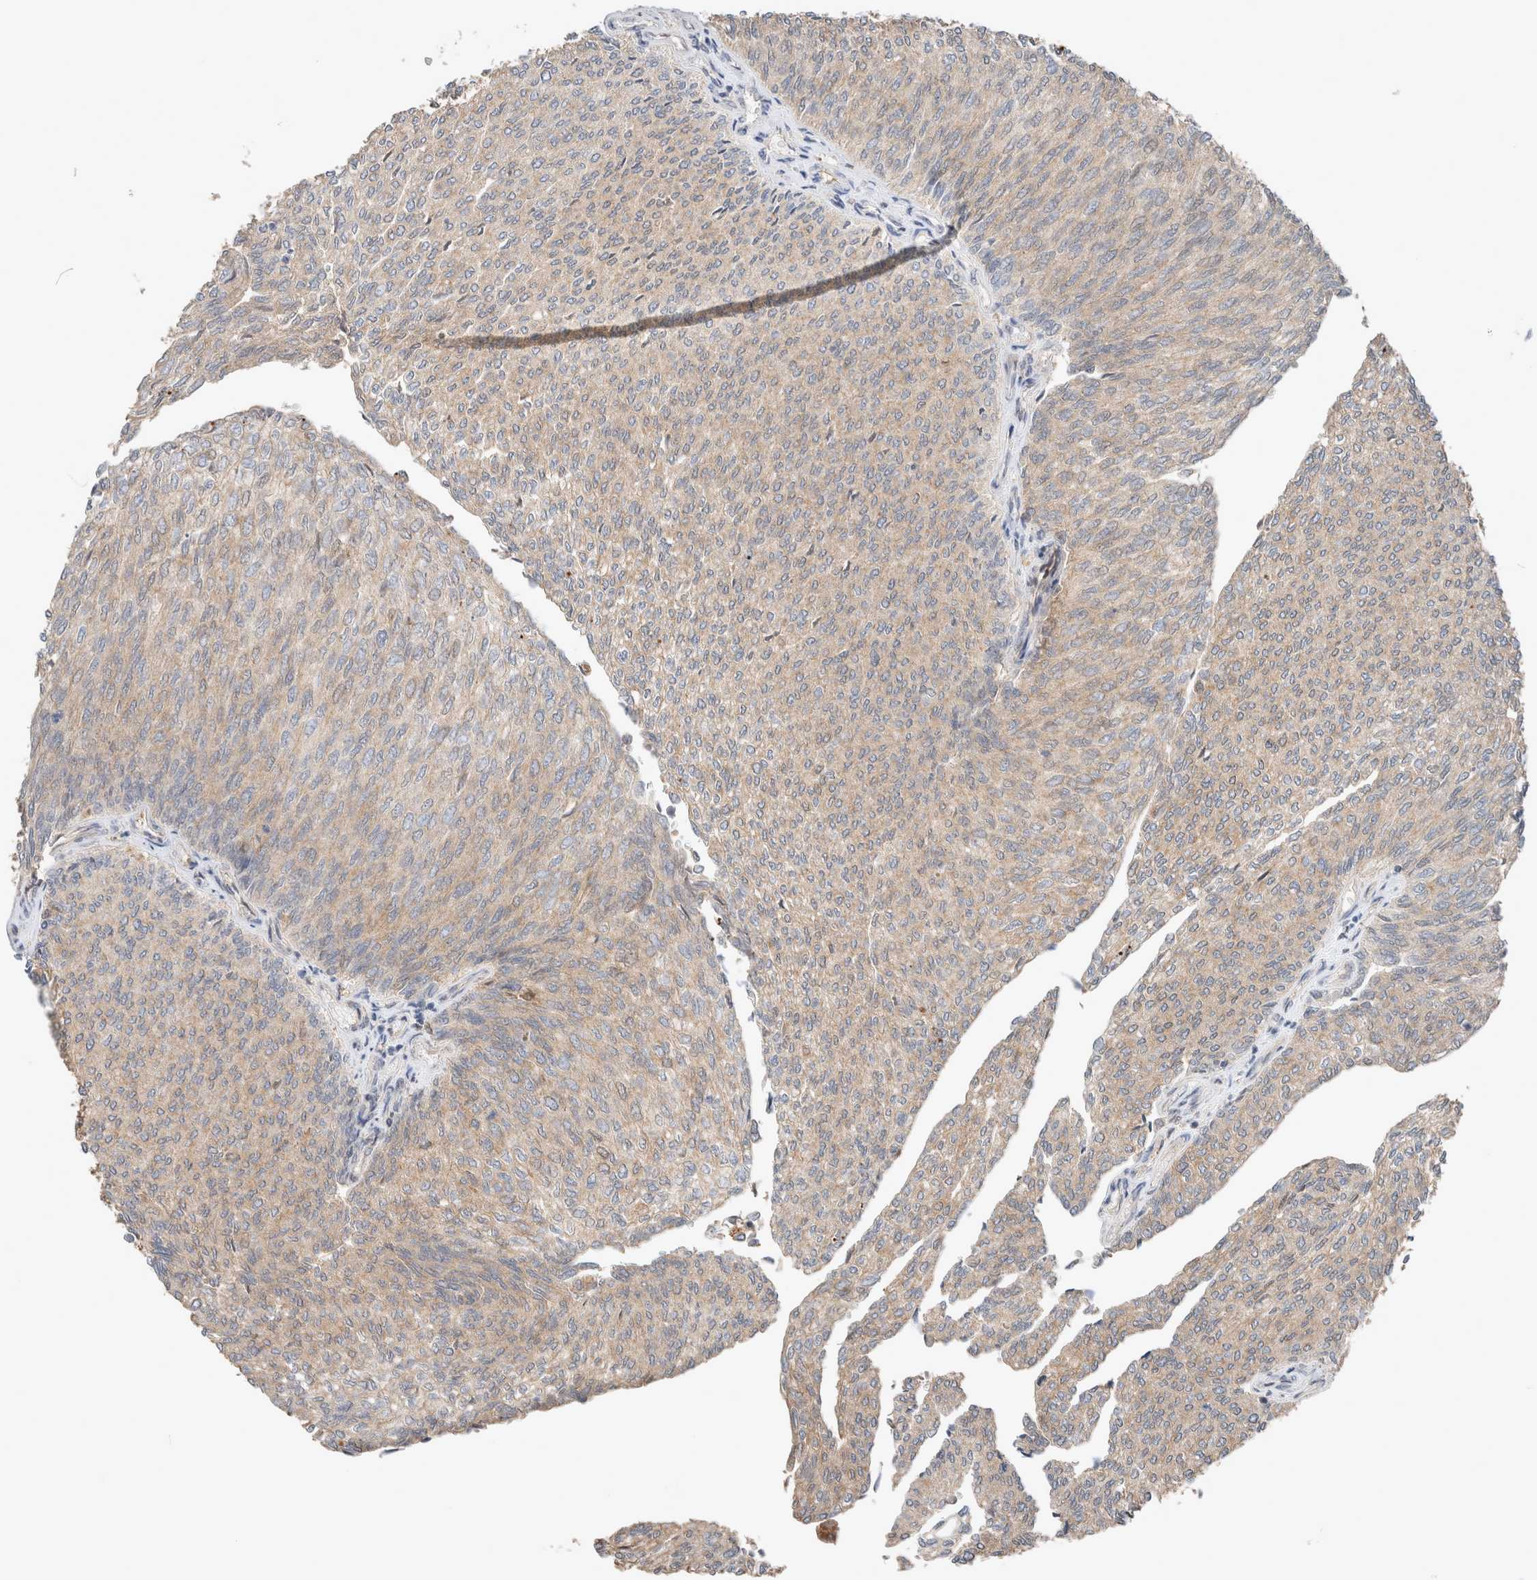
{"staining": {"intensity": "weak", "quantity": ">75%", "location": "cytoplasmic/membranous"}, "tissue": "urothelial cancer", "cell_type": "Tumor cells", "image_type": "cancer", "snomed": [{"axis": "morphology", "description": "Urothelial carcinoma, Low grade"}, {"axis": "topography", "description": "Urinary bladder"}], "caption": "Tumor cells display low levels of weak cytoplasmic/membranous staining in approximately >75% of cells in human urothelial cancer.", "gene": "XPNPEP1", "patient": {"sex": "female", "age": 79}}